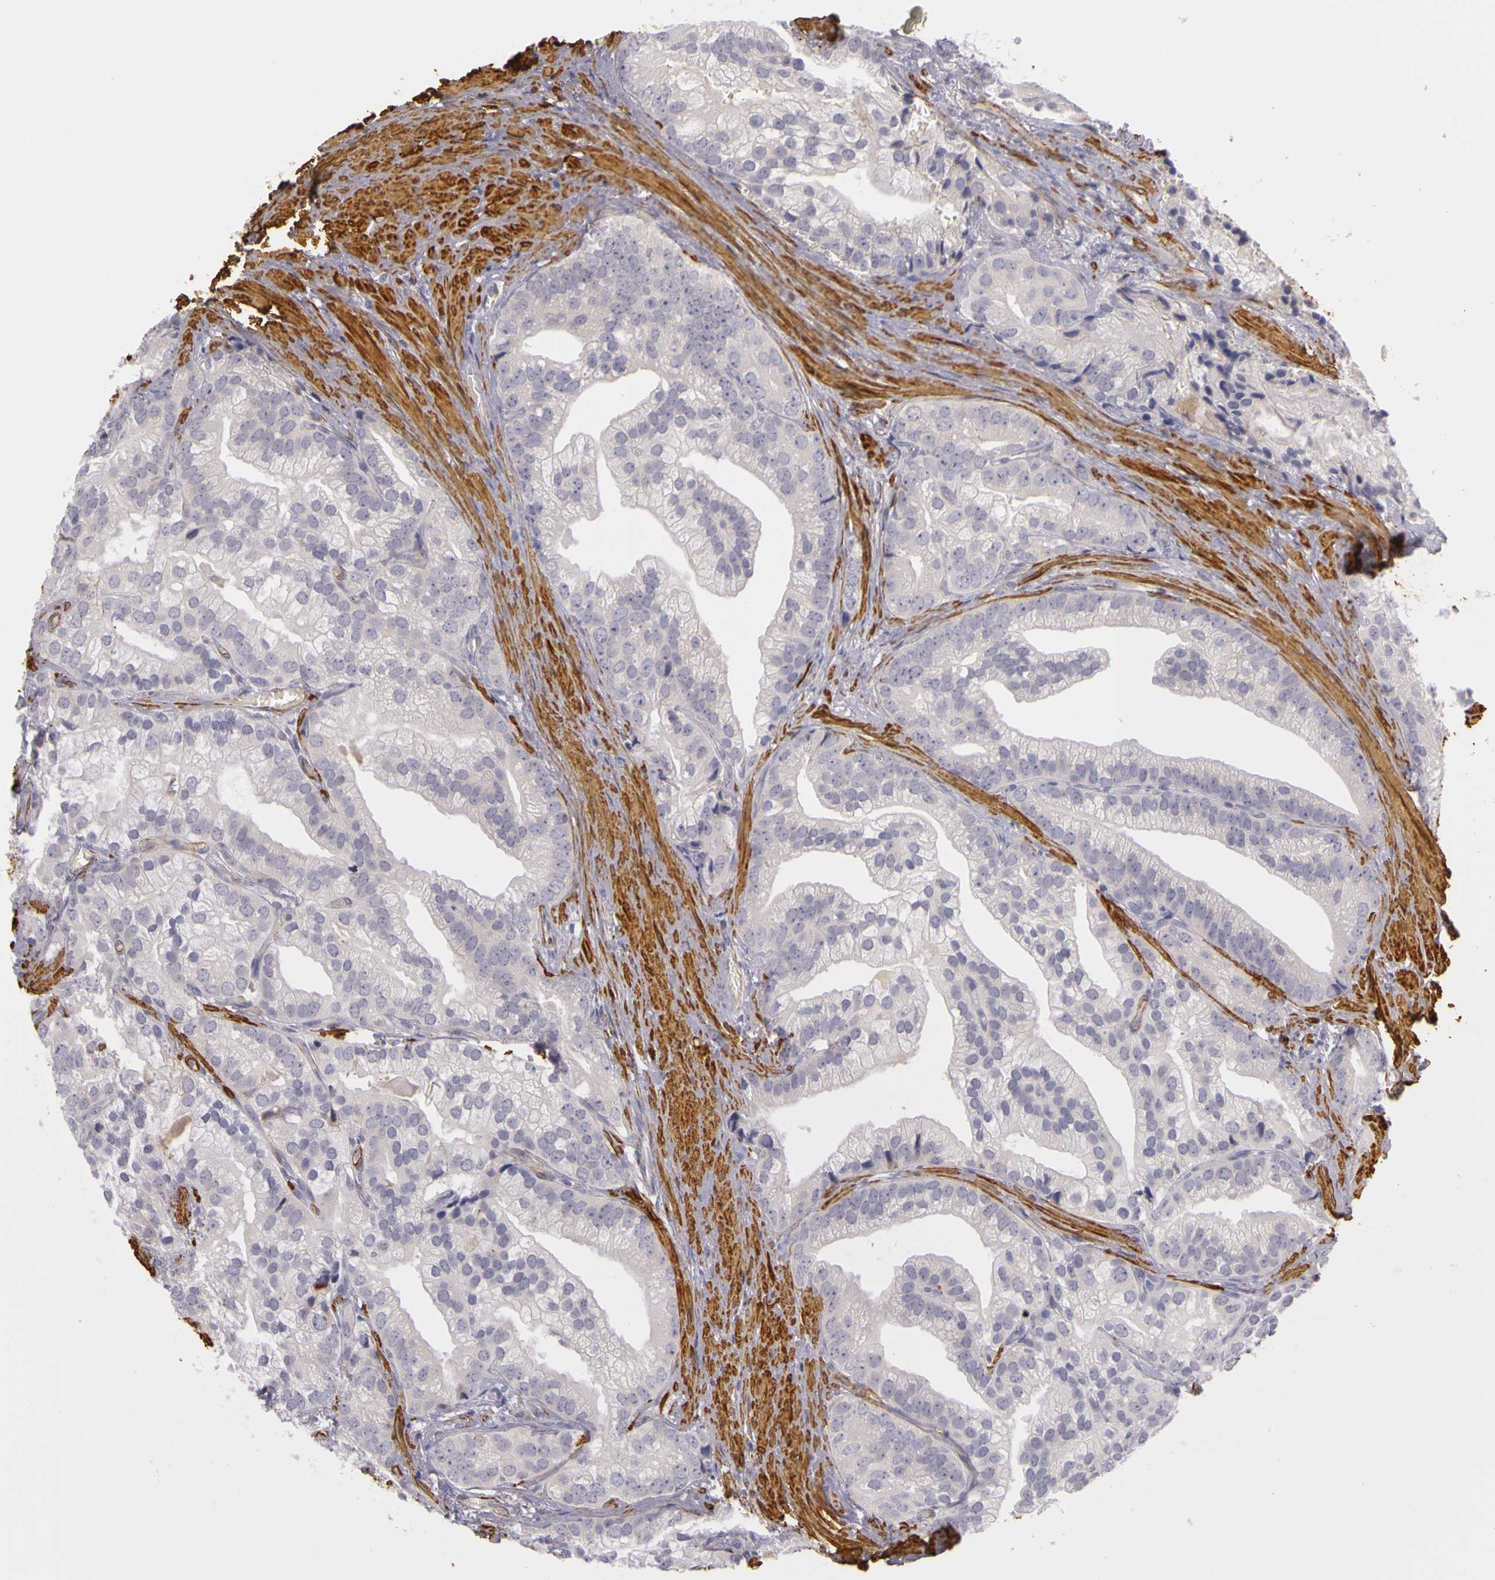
{"staining": {"intensity": "weak", "quantity": "25%-75%", "location": "cytoplasmic/membranous"}, "tissue": "prostate cancer", "cell_type": "Tumor cells", "image_type": "cancer", "snomed": [{"axis": "morphology", "description": "Adenocarcinoma, Low grade"}, {"axis": "topography", "description": "Prostate"}], "caption": "IHC photomicrograph of human adenocarcinoma (low-grade) (prostate) stained for a protein (brown), which demonstrates low levels of weak cytoplasmic/membranous positivity in about 25%-75% of tumor cells.", "gene": "CNTN2", "patient": {"sex": "male", "age": 71}}